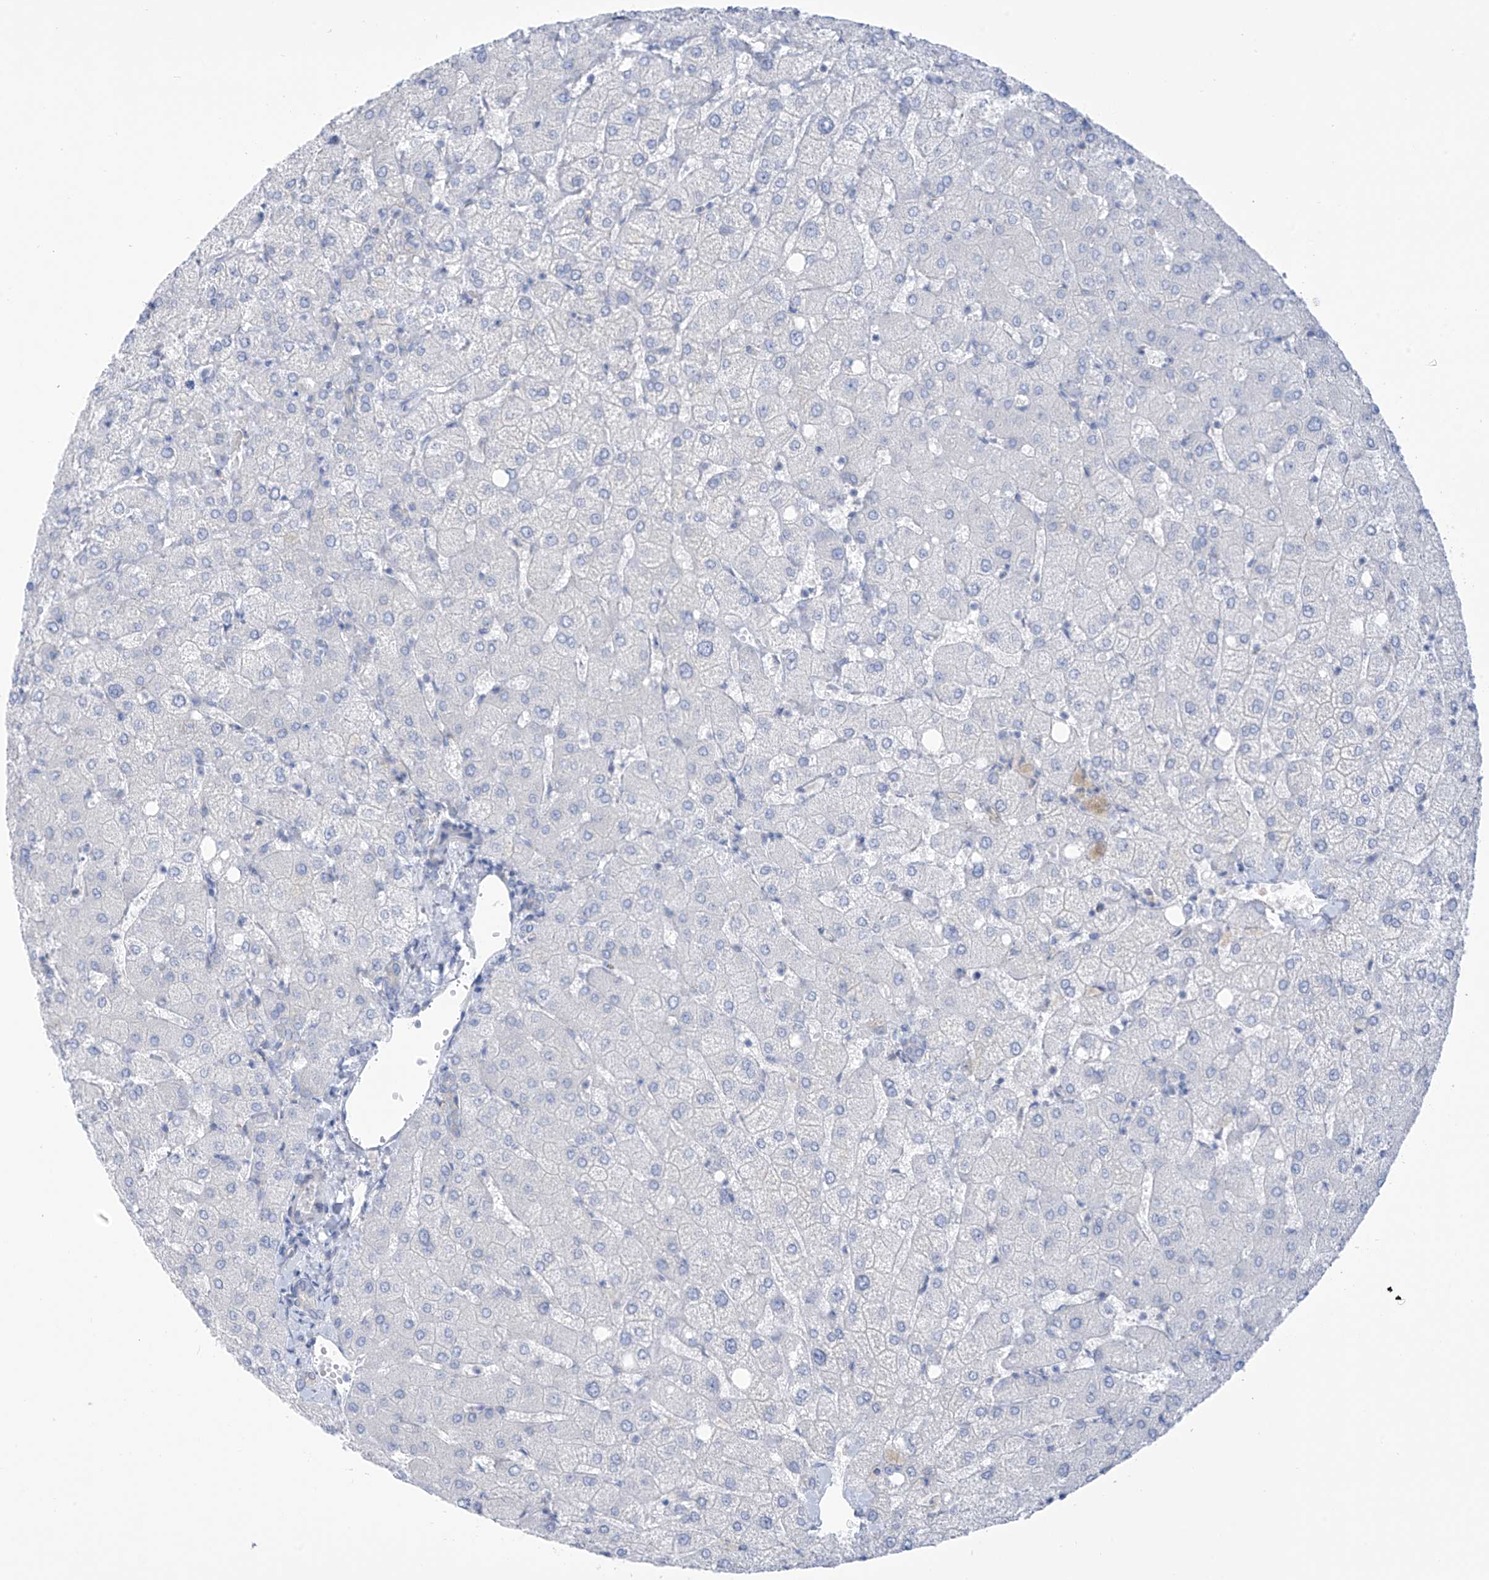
{"staining": {"intensity": "negative", "quantity": "none", "location": "none"}, "tissue": "liver", "cell_type": "Cholangiocytes", "image_type": "normal", "snomed": [{"axis": "morphology", "description": "Normal tissue, NOS"}, {"axis": "topography", "description": "Liver"}], "caption": "The image exhibits no significant positivity in cholangiocytes of liver.", "gene": "RCN2", "patient": {"sex": "female", "age": 54}}